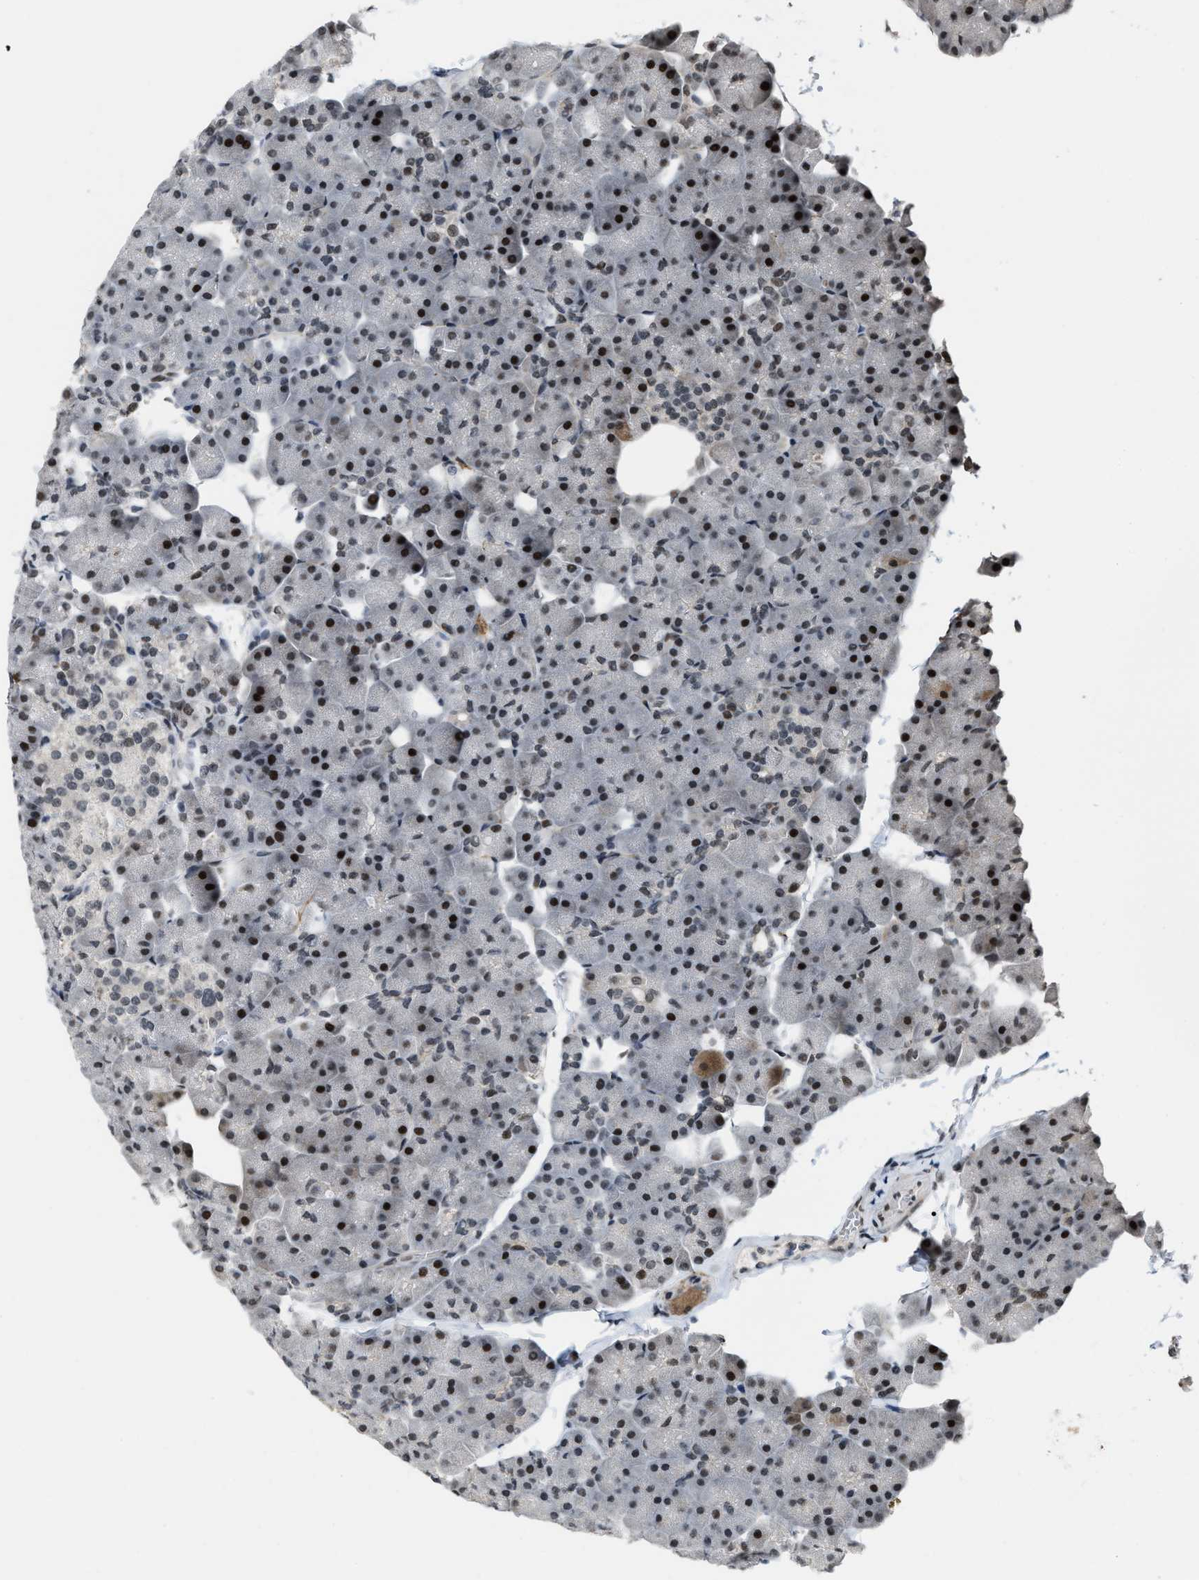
{"staining": {"intensity": "strong", "quantity": "25%-75%", "location": "cytoplasmic/membranous,nuclear"}, "tissue": "pancreas", "cell_type": "Exocrine glandular cells", "image_type": "normal", "snomed": [{"axis": "morphology", "description": "Normal tissue, NOS"}, {"axis": "topography", "description": "Pancreas"}], "caption": "Immunohistochemistry of normal pancreas displays high levels of strong cytoplasmic/membranous,nuclear staining in approximately 25%-75% of exocrine glandular cells.", "gene": "SERTAD2", "patient": {"sex": "male", "age": 35}}